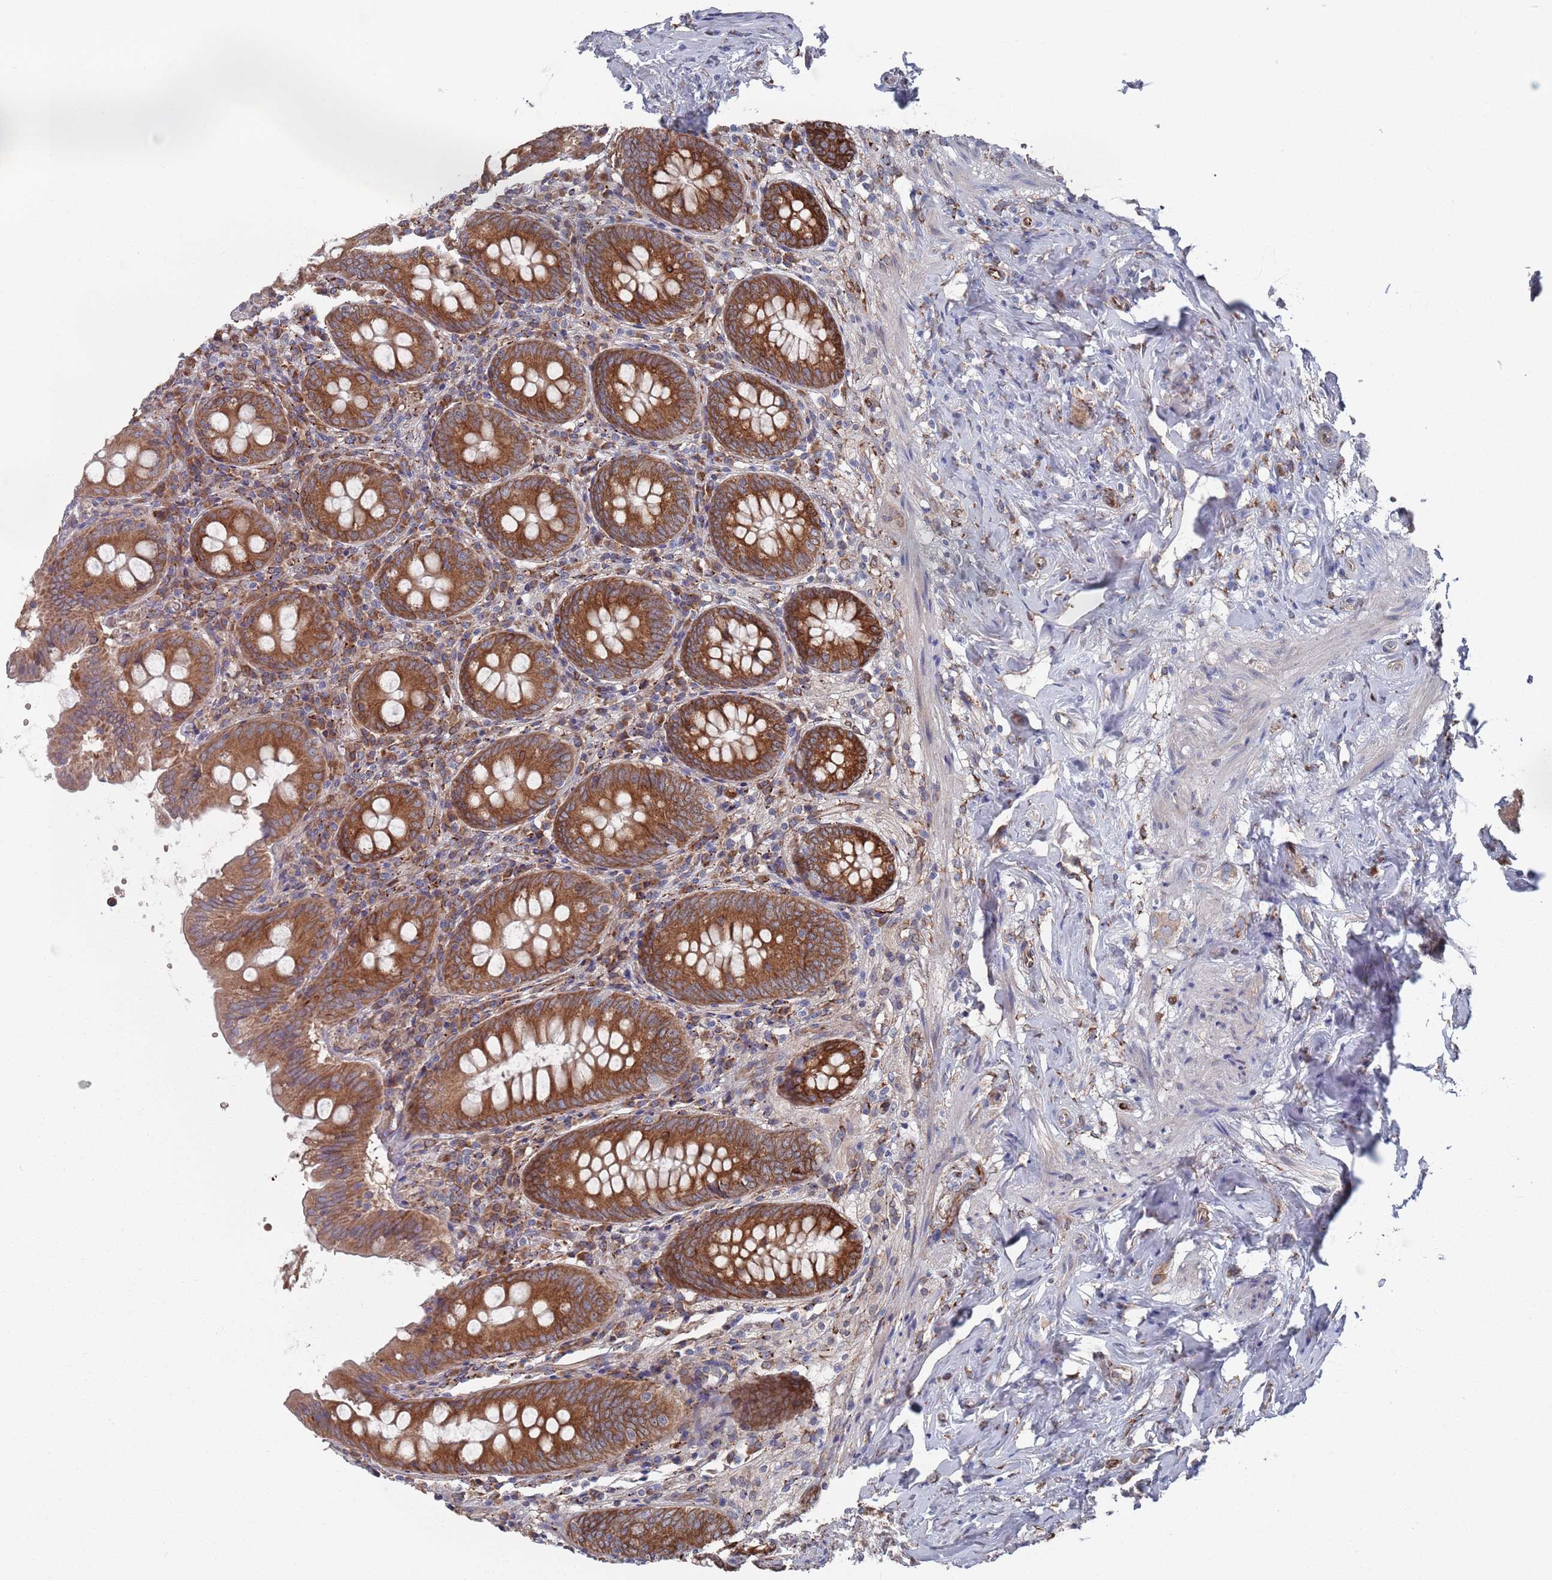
{"staining": {"intensity": "strong", "quantity": ">75%", "location": "cytoplasmic/membranous"}, "tissue": "appendix", "cell_type": "Glandular cells", "image_type": "normal", "snomed": [{"axis": "morphology", "description": "Normal tissue, NOS"}, {"axis": "topography", "description": "Appendix"}], "caption": "Appendix stained with DAB (3,3'-diaminobenzidine) IHC displays high levels of strong cytoplasmic/membranous staining in approximately >75% of glandular cells. (IHC, brightfield microscopy, high magnification).", "gene": "CCDC106", "patient": {"sex": "female", "age": 54}}